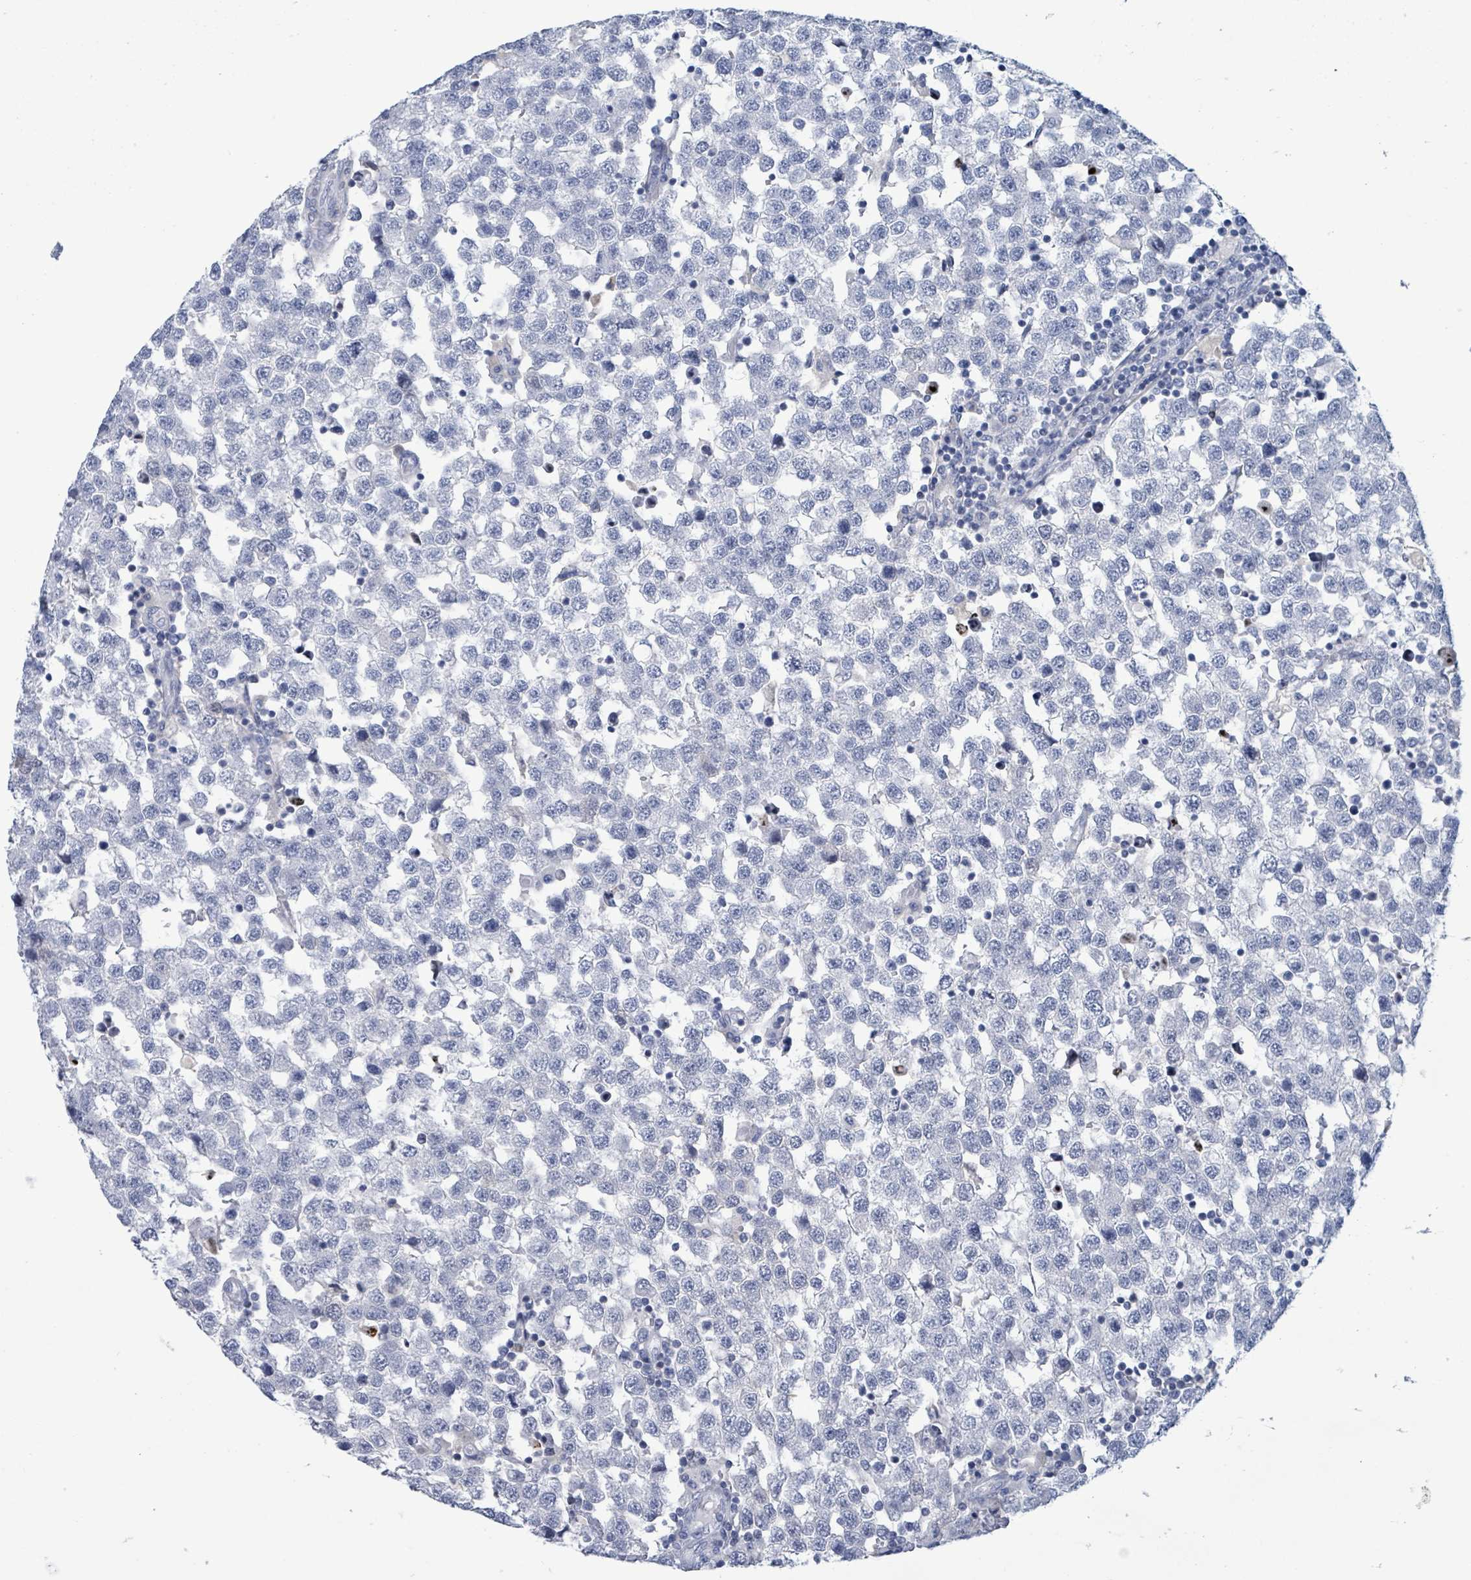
{"staining": {"intensity": "negative", "quantity": "none", "location": "none"}, "tissue": "testis cancer", "cell_type": "Tumor cells", "image_type": "cancer", "snomed": [{"axis": "morphology", "description": "Seminoma, NOS"}, {"axis": "topography", "description": "Testis"}], "caption": "This is a image of immunohistochemistry (IHC) staining of testis seminoma, which shows no positivity in tumor cells. (Immunohistochemistry, brightfield microscopy, high magnification).", "gene": "NTN3", "patient": {"sex": "male", "age": 34}}